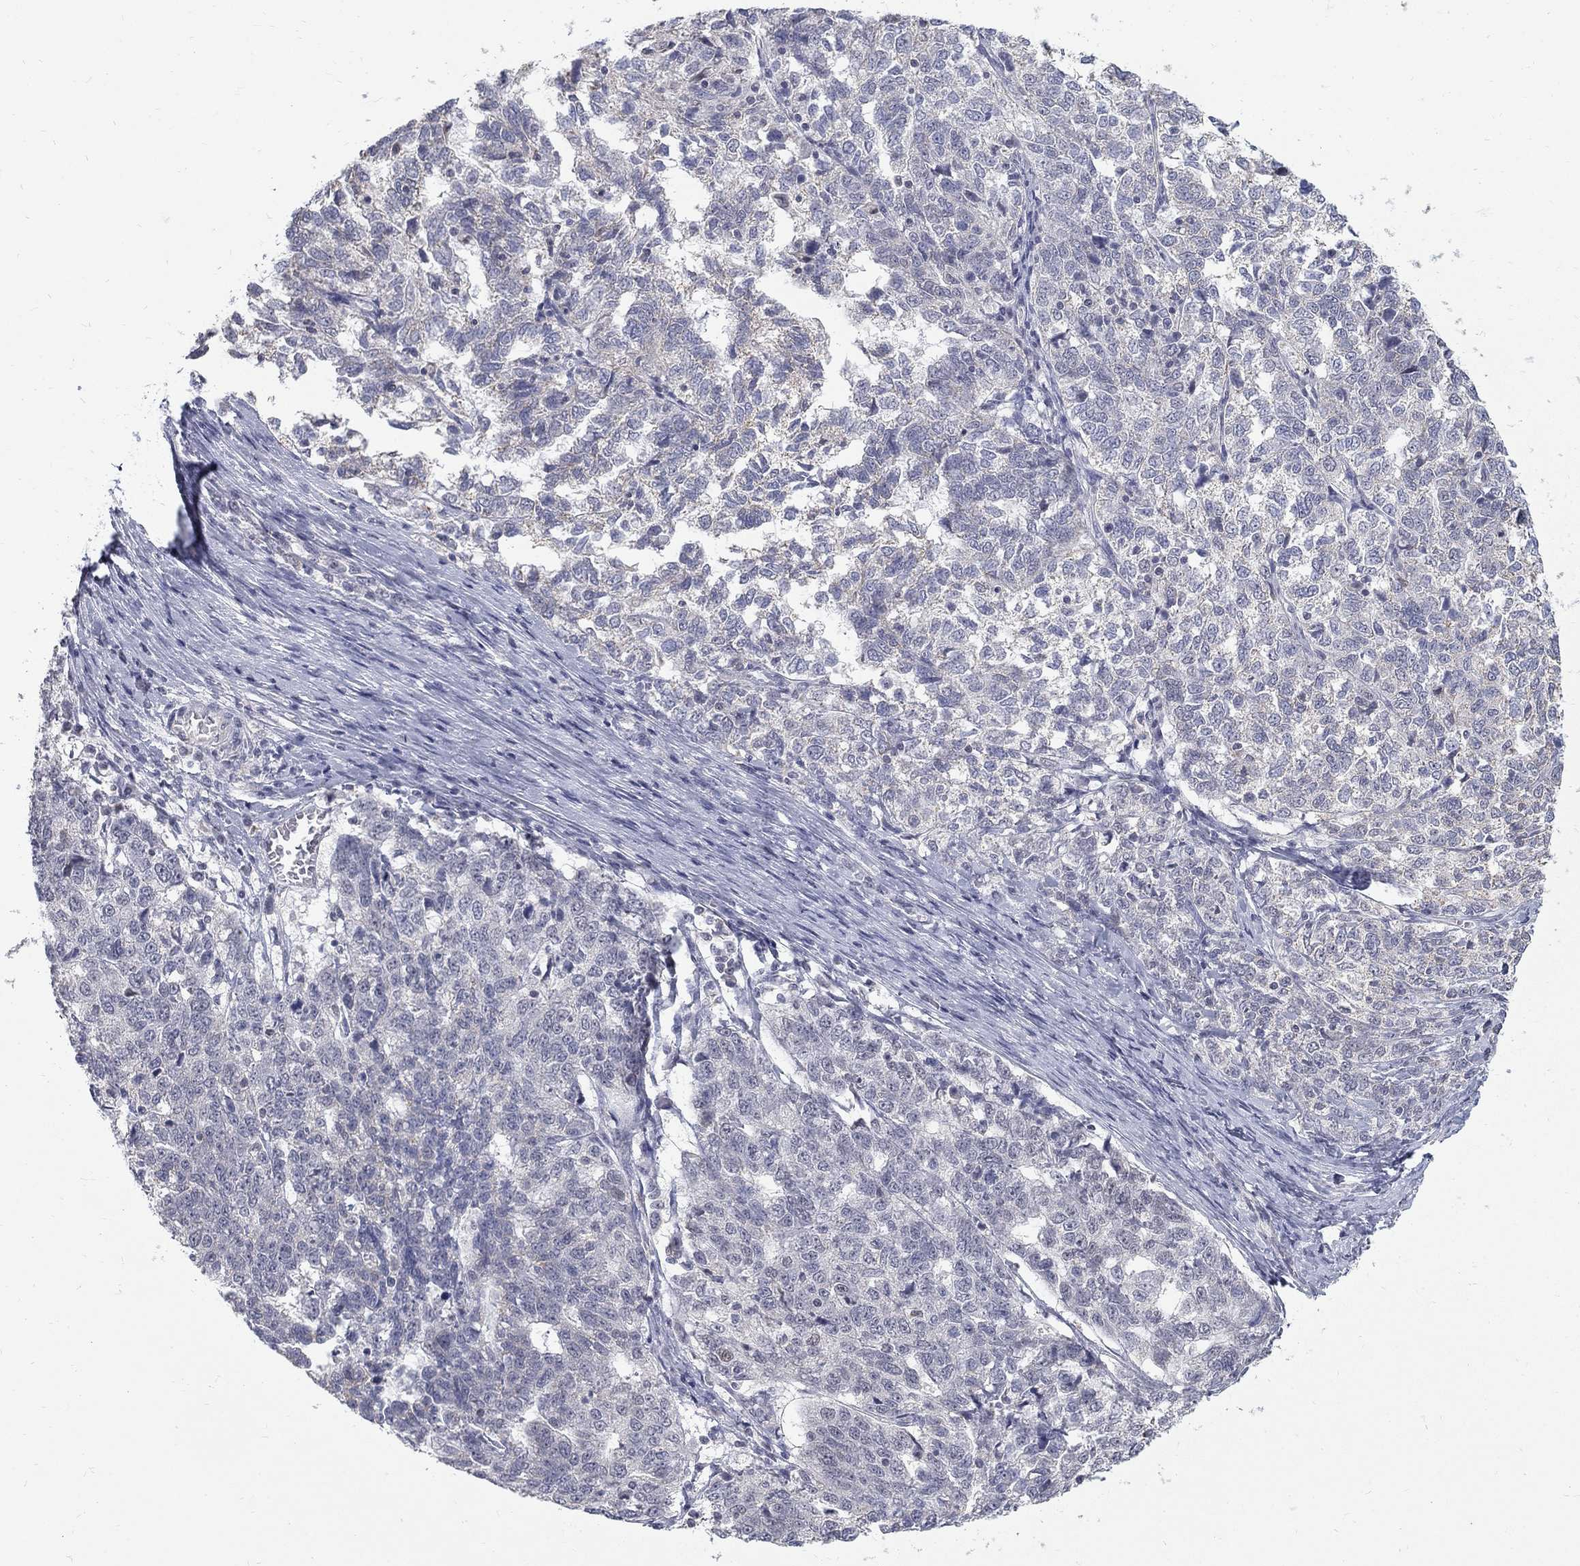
{"staining": {"intensity": "negative", "quantity": "none", "location": "none"}, "tissue": "ovarian cancer", "cell_type": "Tumor cells", "image_type": "cancer", "snomed": [{"axis": "morphology", "description": "Cystadenocarcinoma, serous, NOS"}, {"axis": "topography", "description": "Ovary"}], "caption": "Tumor cells are negative for brown protein staining in serous cystadenocarcinoma (ovarian). (Stains: DAB immunohistochemistry (IHC) with hematoxylin counter stain, Microscopy: brightfield microscopy at high magnification).", "gene": "GCFC2", "patient": {"sex": "female", "age": 71}}